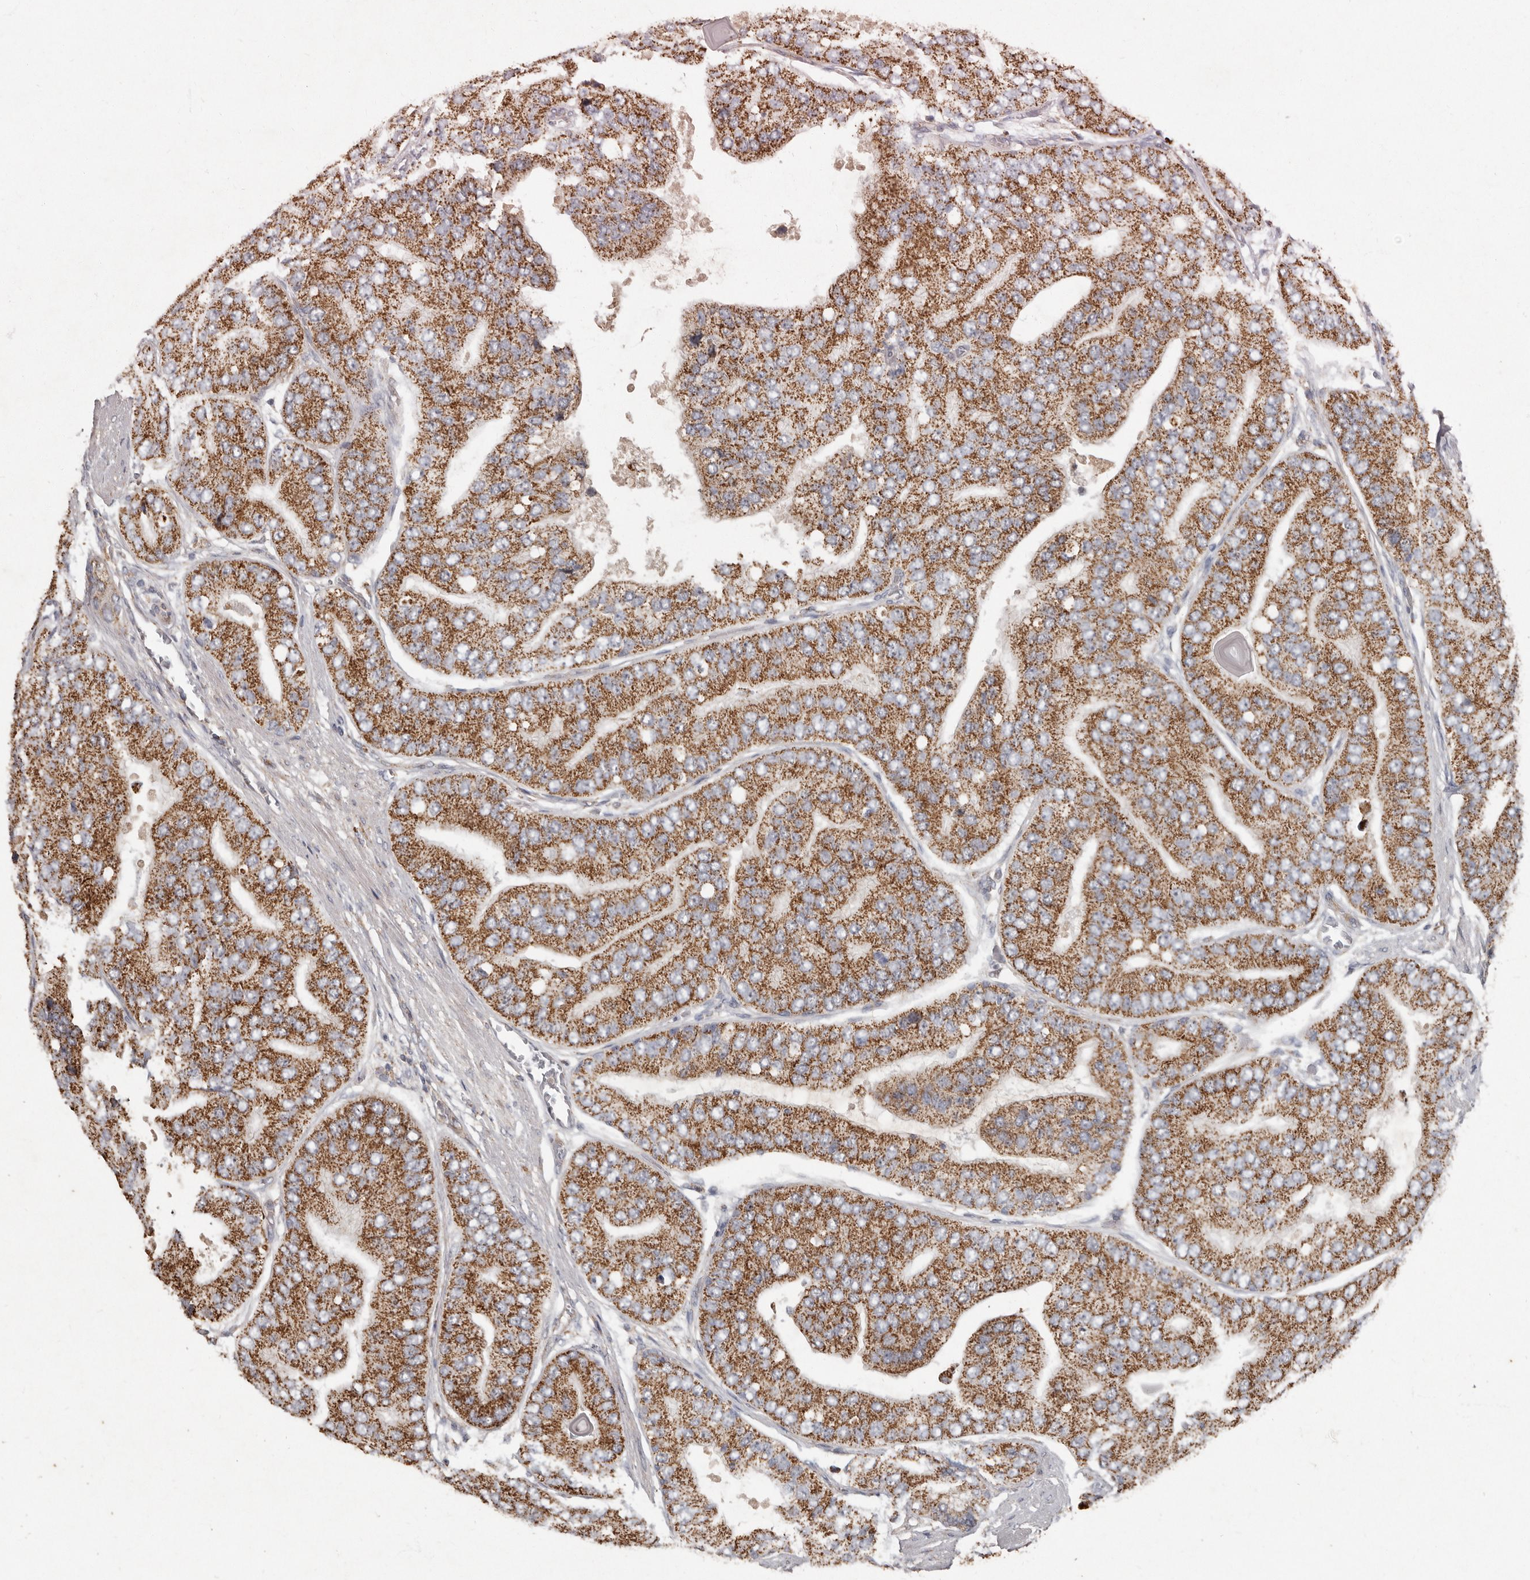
{"staining": {"intensity": "moderate", "quantity": ">75%", "location": "cytoplasmic/membranous"}, "tissue": "prostate cancer", "cell_type": "Tumor cells", "image_type": "cancer", "snomed": [{"axis": "morphology", "description": "Adenocarcinoma, High grade"}, {"axis": "topography", "description": "Prostate"}], "caption": "Immunohistochemistry of adenocarcinoma (high-grade) (prostate) demonstrates medium levels of moderate cytoplasmic/membranous staining in about >75% of tumor cells.", "gene": "KIF26B", "patient": {"sex": "male", "age": 70}}